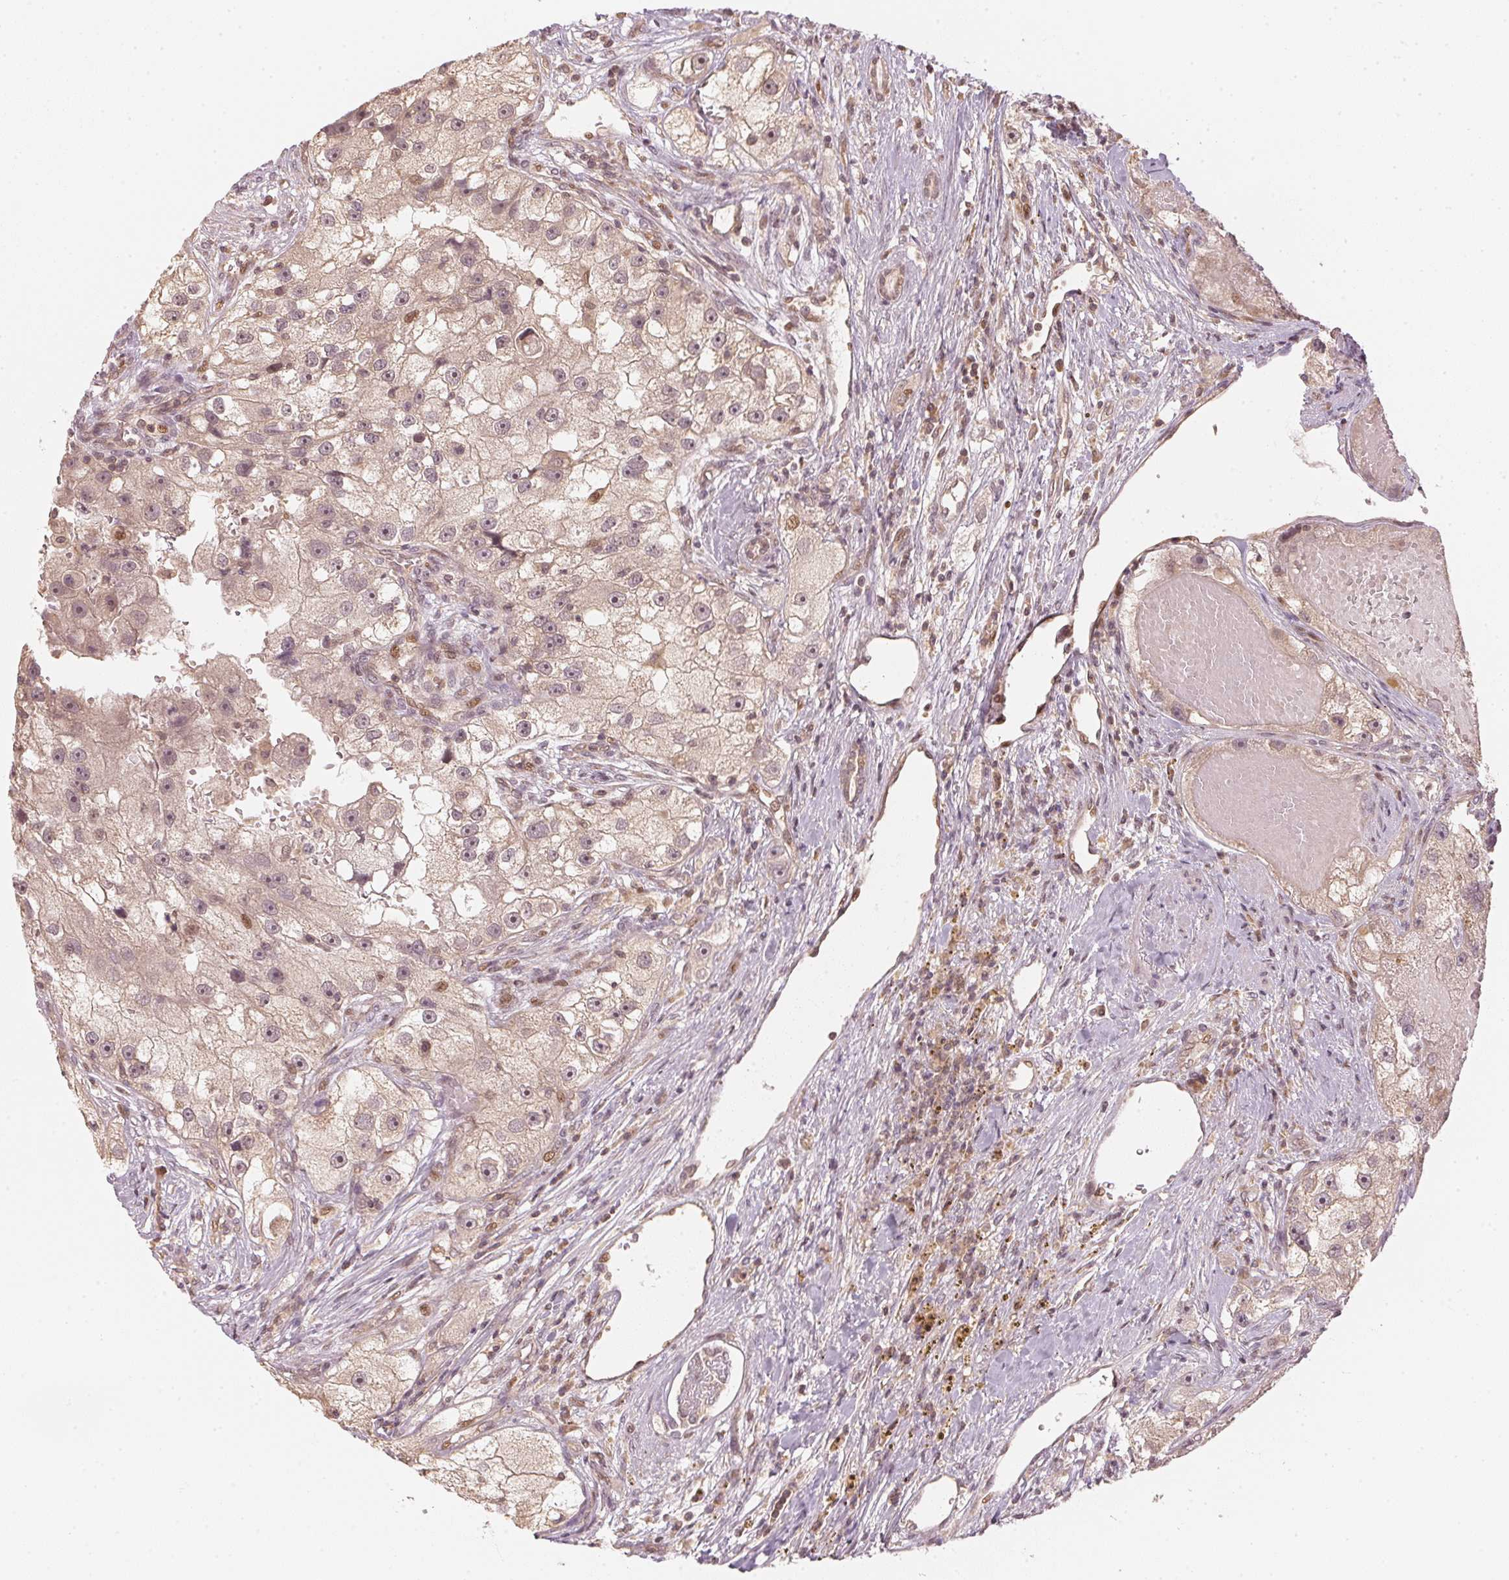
{"staining": {"intensity": "weak", "quantity": ">75%", "location": "cytoplasmic/membranous,nuclear"}, "tissue": "renal cancer", "cell_type": "Tumor cells", "image_type": "cancer", "snomed": [{"axis": "morphology", "description": "Adenocarcinoma, NOS"}, {"axis": "topography", "description": "Kidney"}], "caption": "The image reveals immunohistochemical staining of renal adenocarcinoma. There is weak cytoplasmic/membranous and nuclear expression is identified in approximately >75% of tumor cells. Nuclei are stained in blue.", "gene": "UBE2L3", "patient": {"sex": "male", "age": 63}}